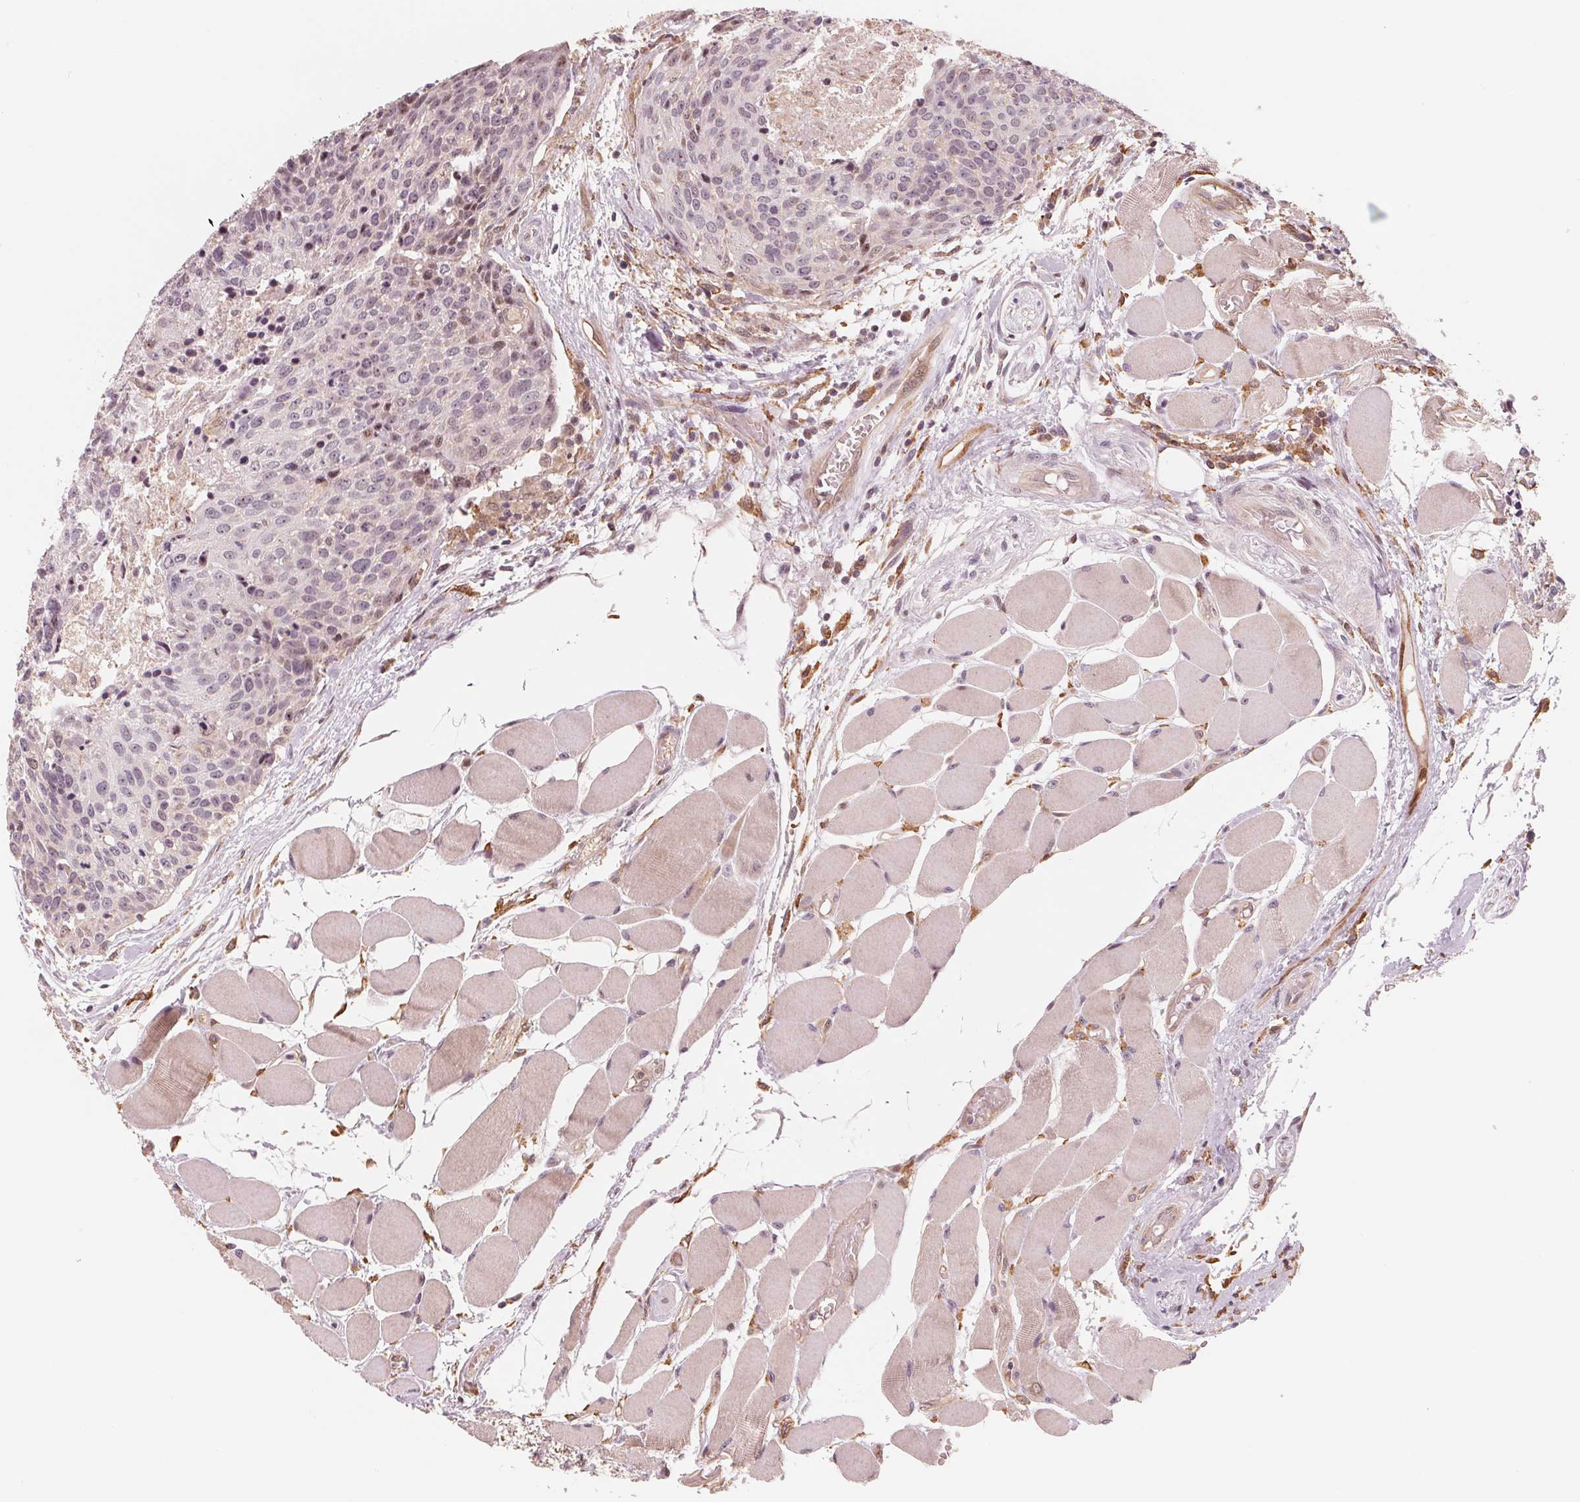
{"staining": {"intensity": "negative", "quantity": "none", "location": "none"}, "tissue": "head and neck cancer", "cell_type": "Tumor cells", "image_type": "cancer", "snomed": [{"axis": "morphology", "description": "Squamous cell carcinoma, NOS"}, {"axis": "topography", "description": "Oral tissue"}, {"axis": "topography", "description": "Head-Neck"}], "caption": "The photomicrograph demonstrates no significant staining in tumor cells of head and neck cancer.", "gene": "IL9R", "patient": {"sex": "male", "age": 64}}